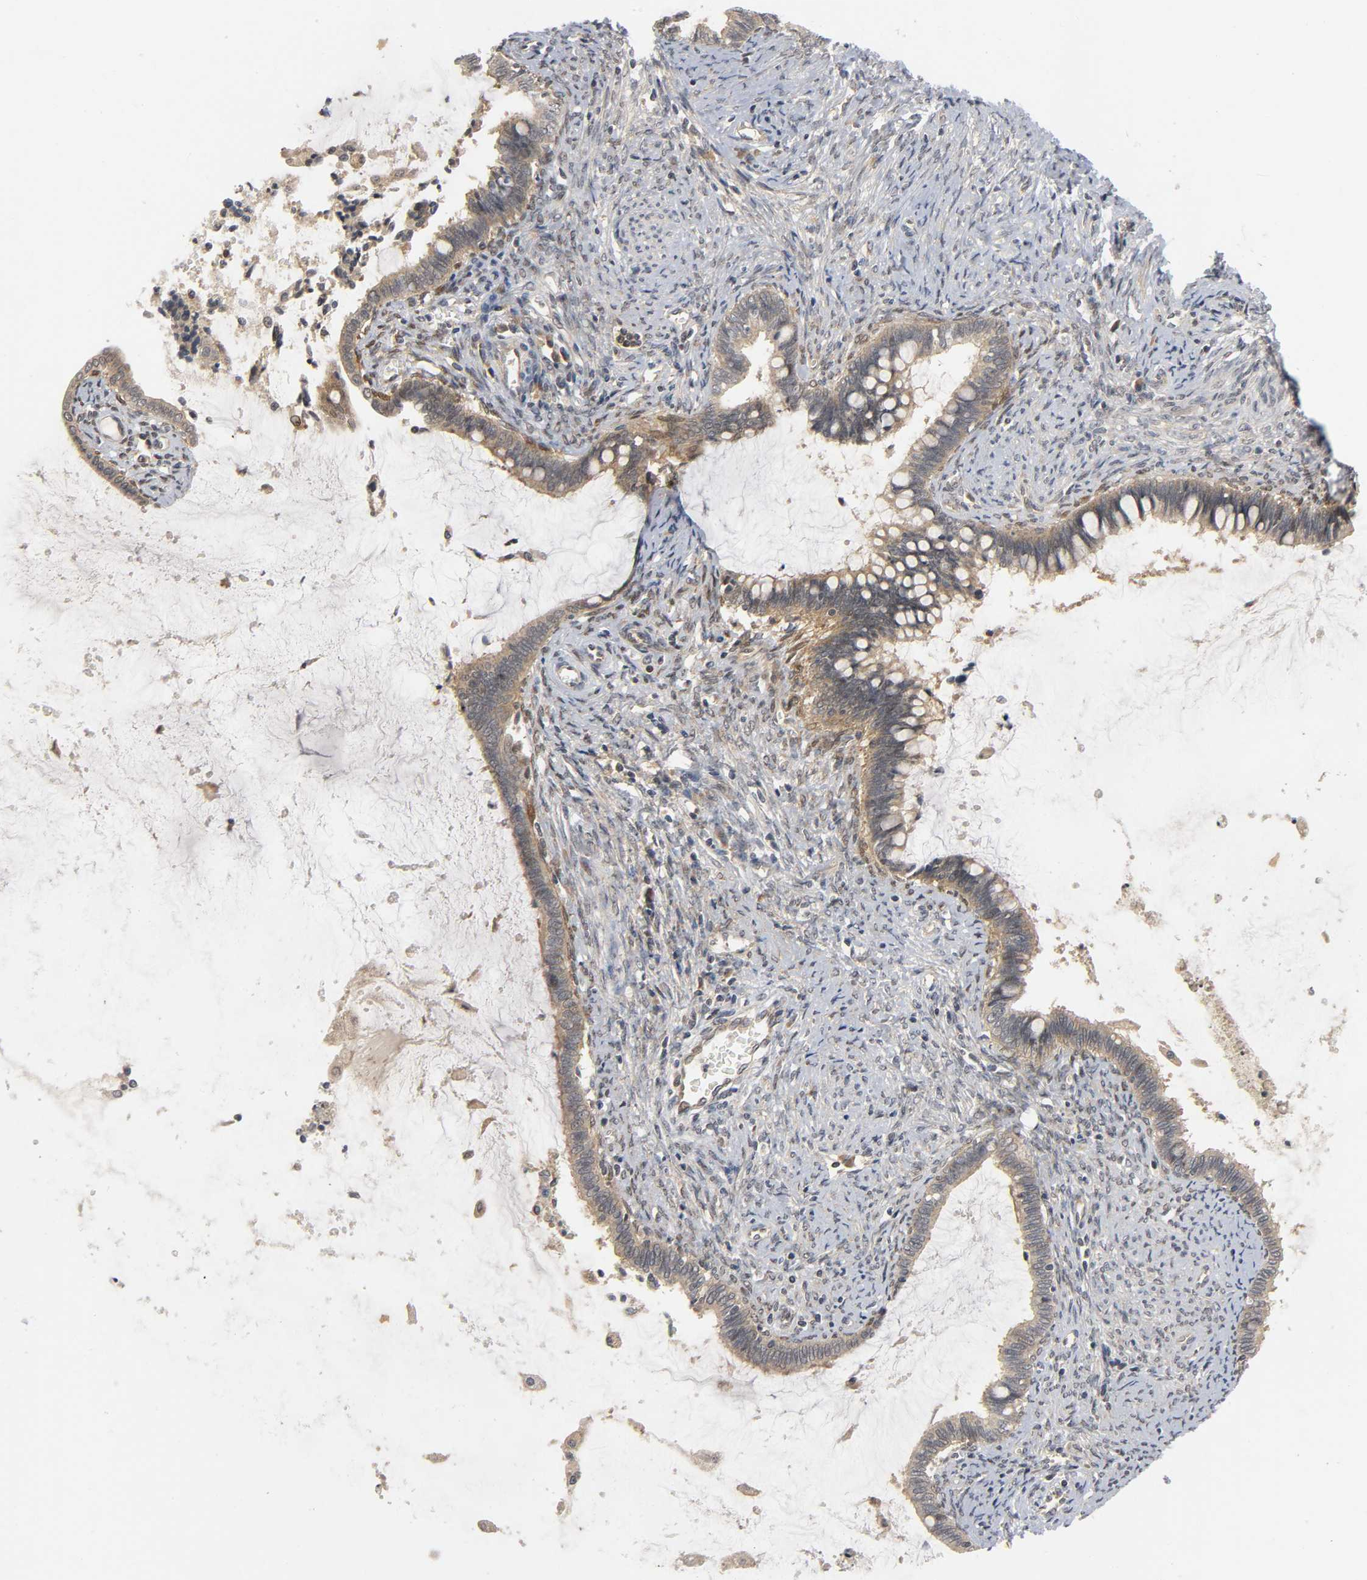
{"staining": {"intensity": "moderate", "quantity": ">75%", "location": "cytoplasmic/membranous"}, "tissue": "cervical cancer", "cell_type": "Tumor cells", "image_type": "cancer", "snomed": [{"axis": "morphology", "description": "Adenocarcinoma, NOS"}, {"axis": "topography", "description": "Cervix"}], "caption": "IHC of human cervical cancer exhibits medium levels of moderate cytoplasmic/membranous staining in approximately >75% of tumor cells.", "gene": "MAPK8", "patient": {"sex": "female", "age": 44}}